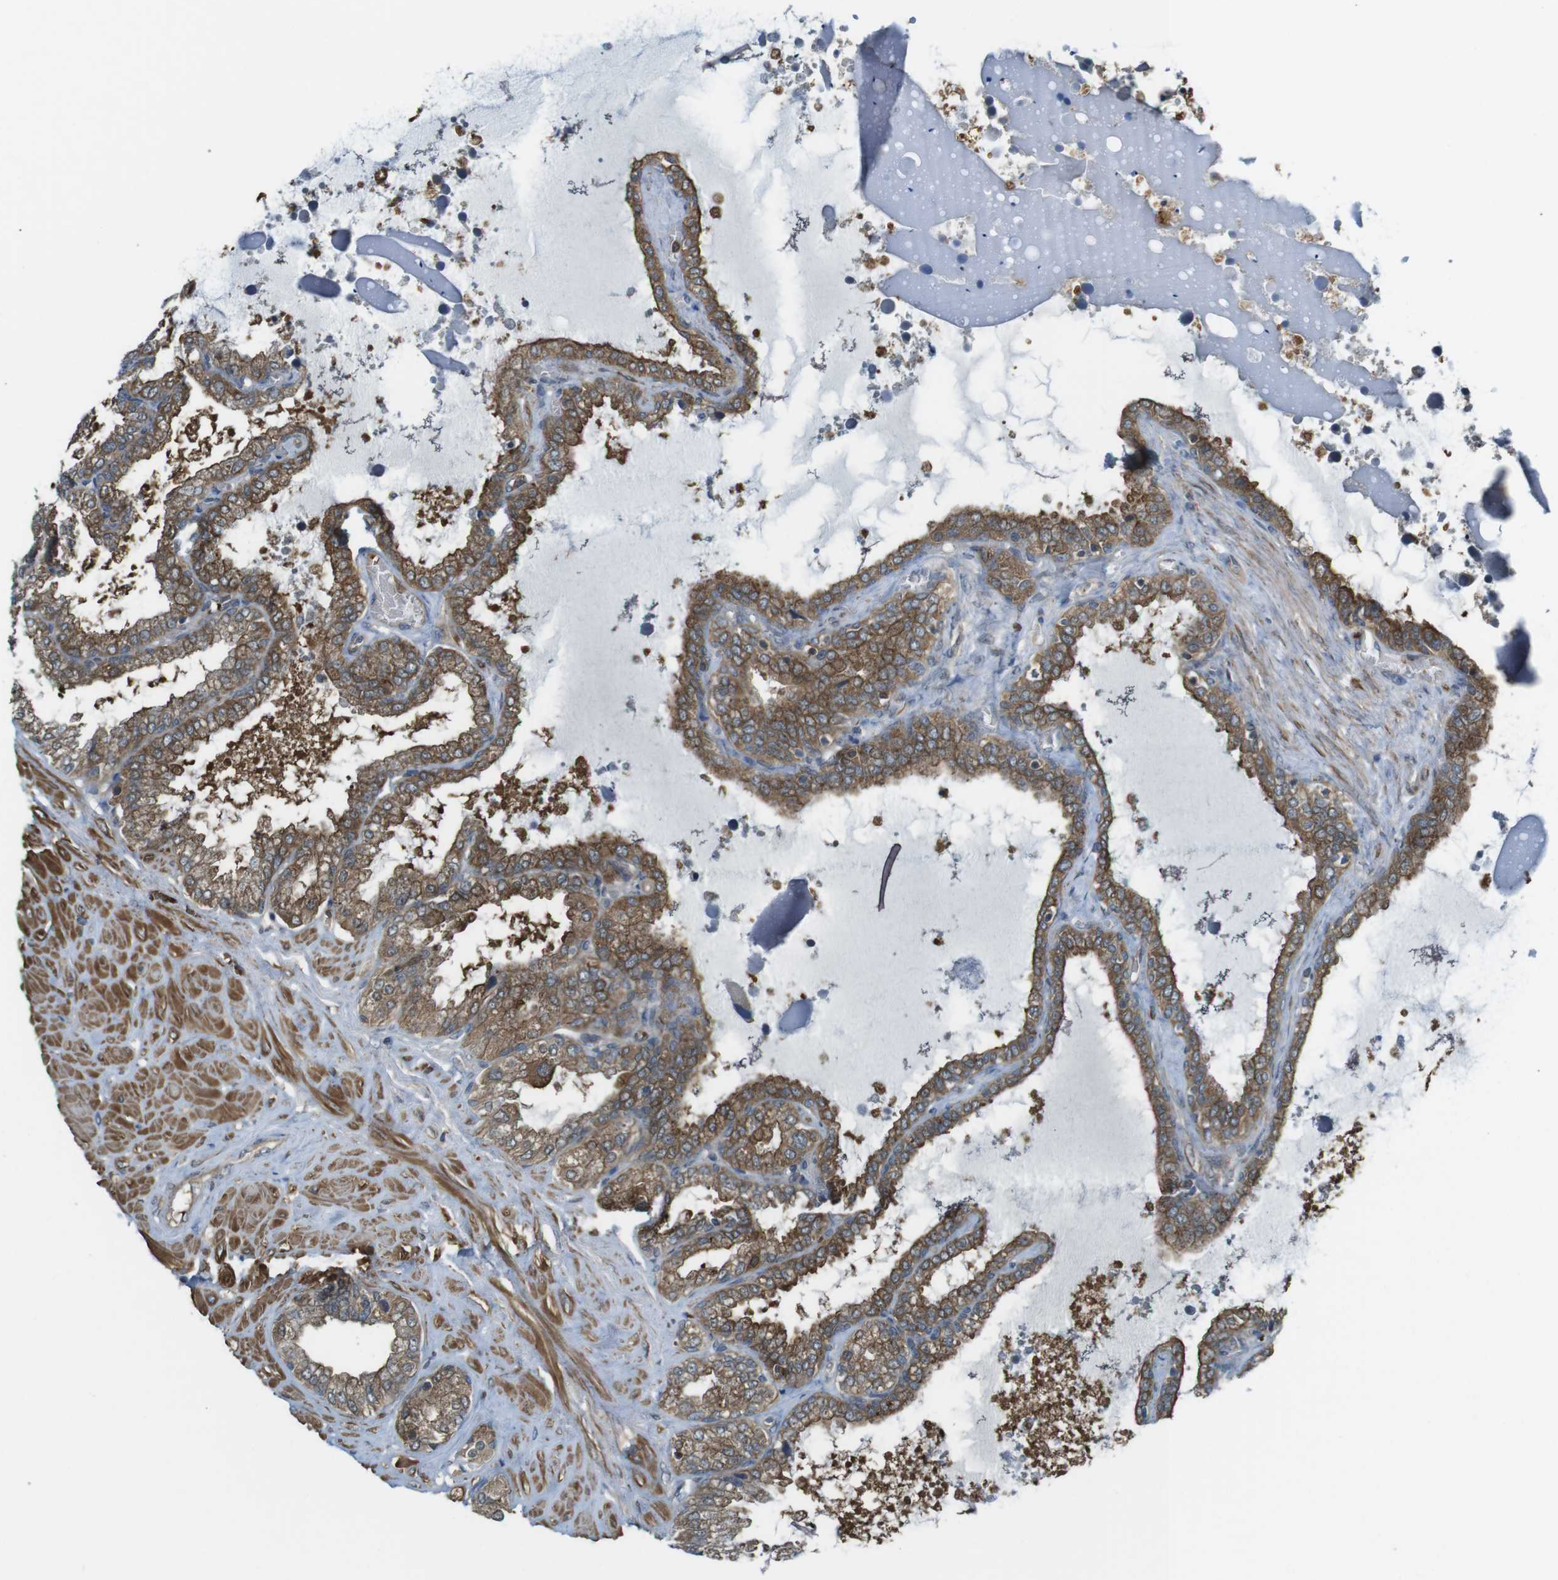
{"staining": {"intensity": "moderate", "quantity": ">75%", "location": "cytoplasmic/membranous"}, "tissue": "seminal vesicle", "cell_type": "Glandular cells", "image_type": "normal", "snomed": [{"axis": "morphology", "description": "Normal tissue, NOS"}, {"axis": "topography", "description": "Seminal veicle"}], "caption": "Immunohistochemical staining of normal human seminal vesicle displays moderate cytoplasmic/membranous protein staining in approximately >75% of glandular cells.", "gene": "LRRC3B", "patient": {"sex": "male", "age": 46}}